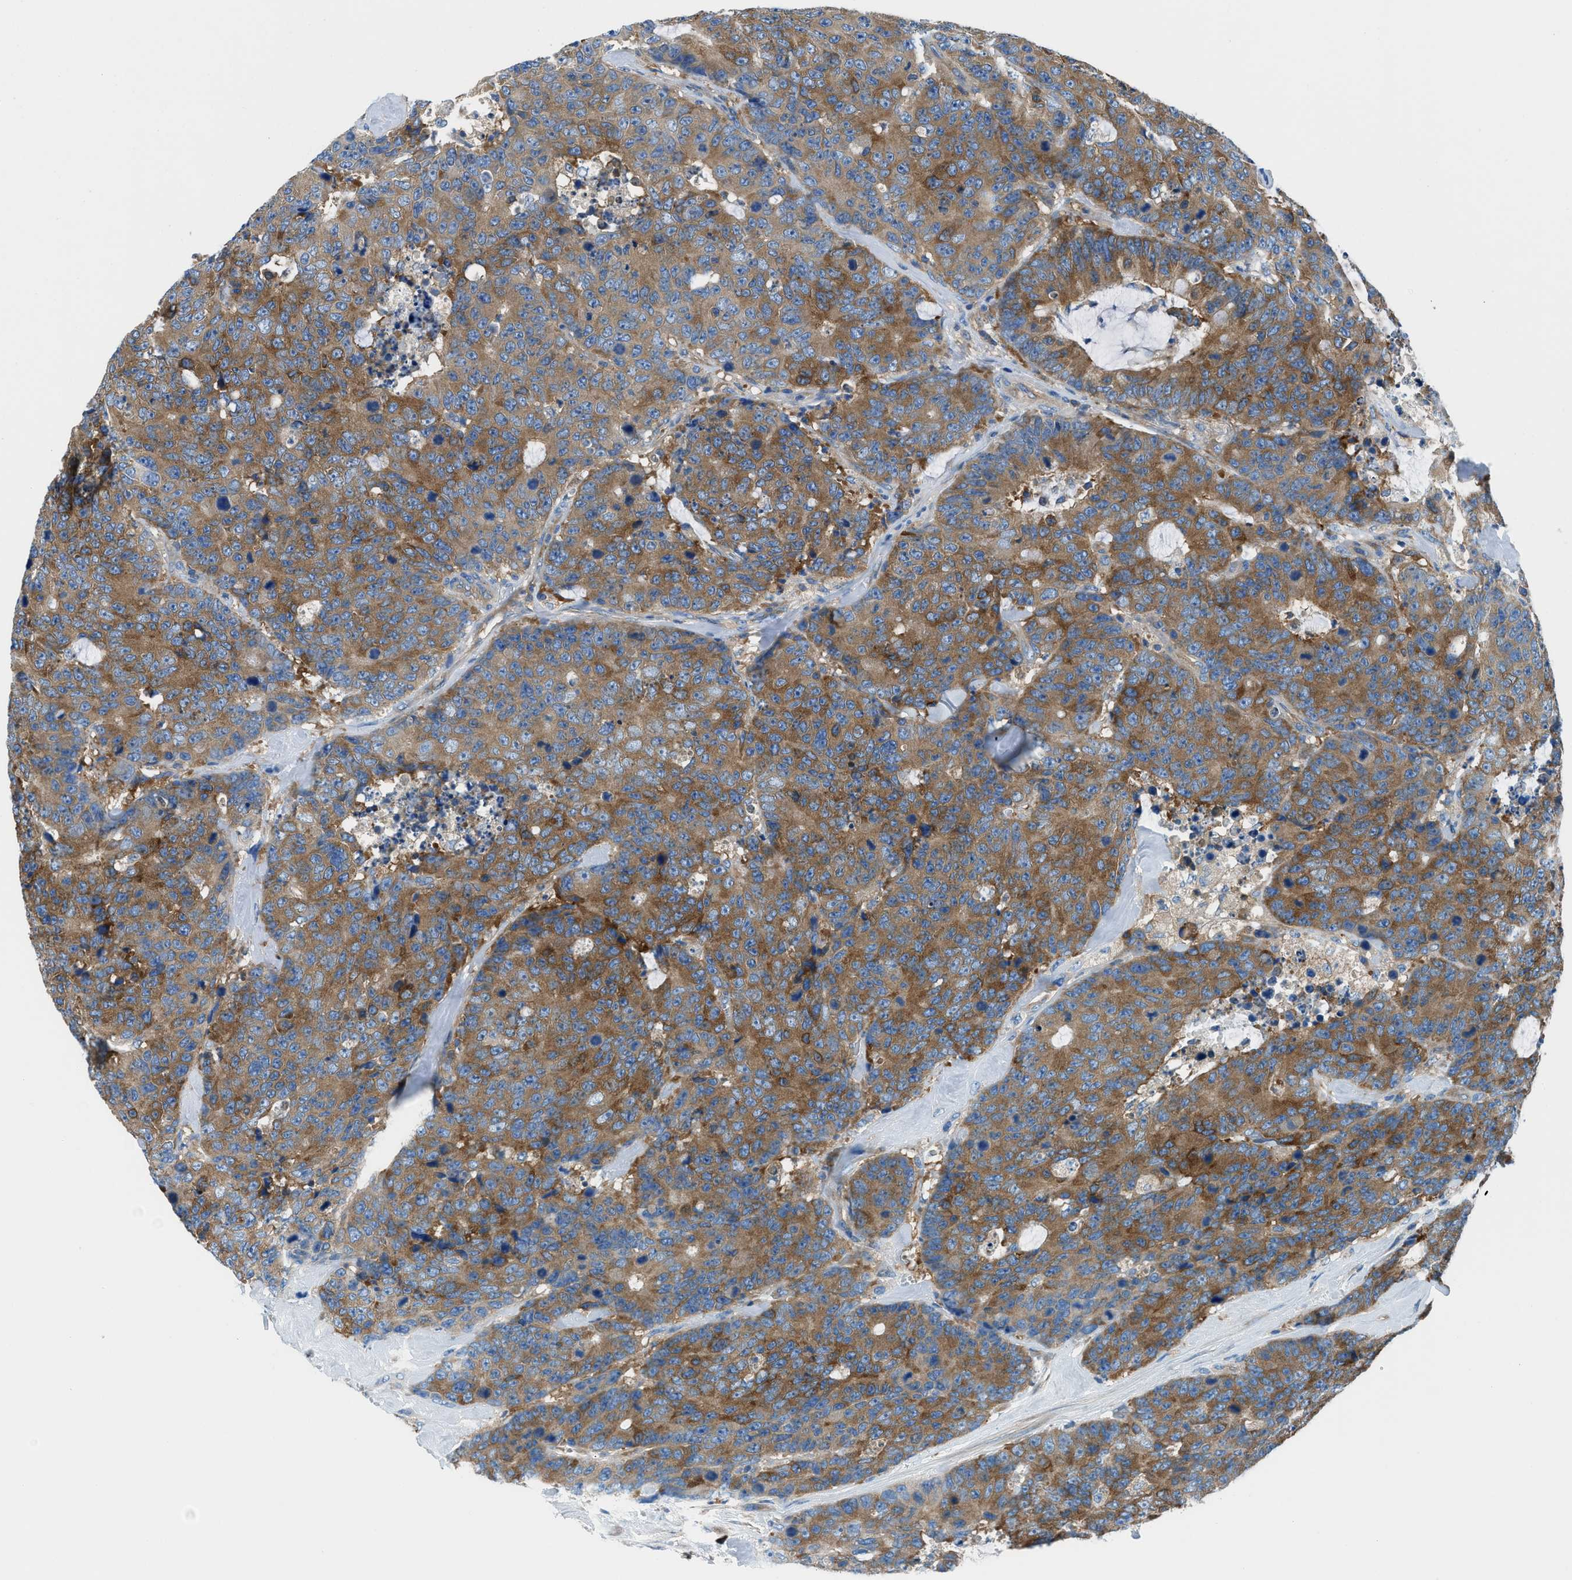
{"staining": {"intensity": "moderate", "quantity": ">75%", "location": "cytoplasmic/membranous"}, "tissue": "colorectal cancer", "cell_type": "Tumor cells", "image_type": "cancer", "snomed": [{"axis": "morphology", "description": "Adenocarcinoma, NOS"}, {"axis": "topography", "description": "Colon"}], "caption": "The image reveals a brown stain indicating the presence of a protein in the cytoplasmic/membranous of tumor cells in colorectal cancer.", "gene": "SARS1", "patient": {"sex": "female", "age": 86}}